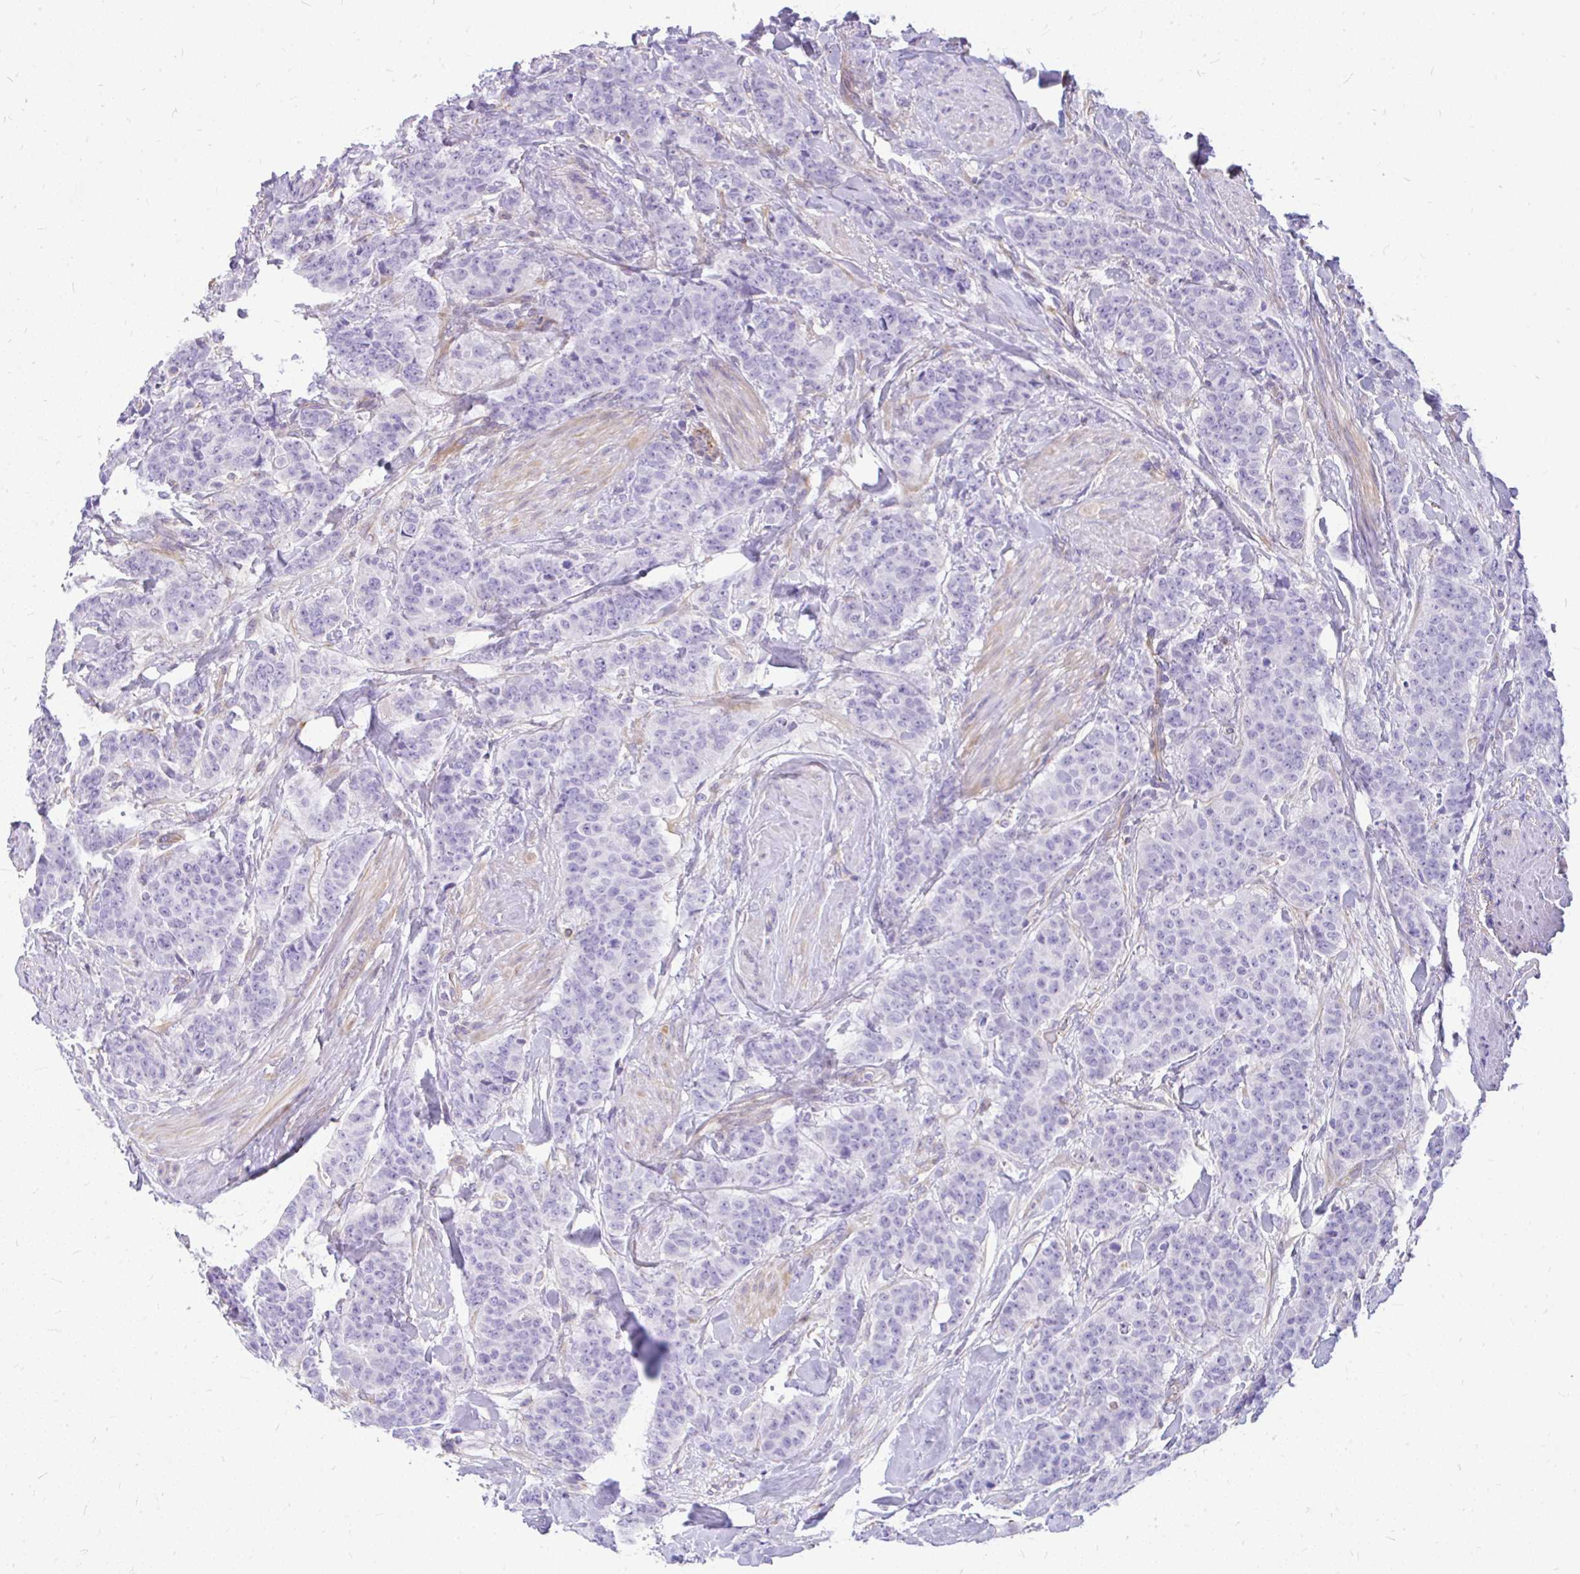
{"staining": {"intensity": "negative", "quantity": "none", "location": "none"}, "tissue": "breast cancer", "cell_type": "Tumor cells", "image_type": "cancer", "snomed": [{"axis": "morphology", "description": "Duct carcinoma"}, {"axis": "topography", "description": "Breast"}], "caption": "High power microscopy histopathology image of an immunohistochemistry image of breast cancer (infiltrating ductal carcinoma), revealing no significant expression in tumor cells.", "gene": "FAM83C", "patient": {"sex": "female", "age": 40}}